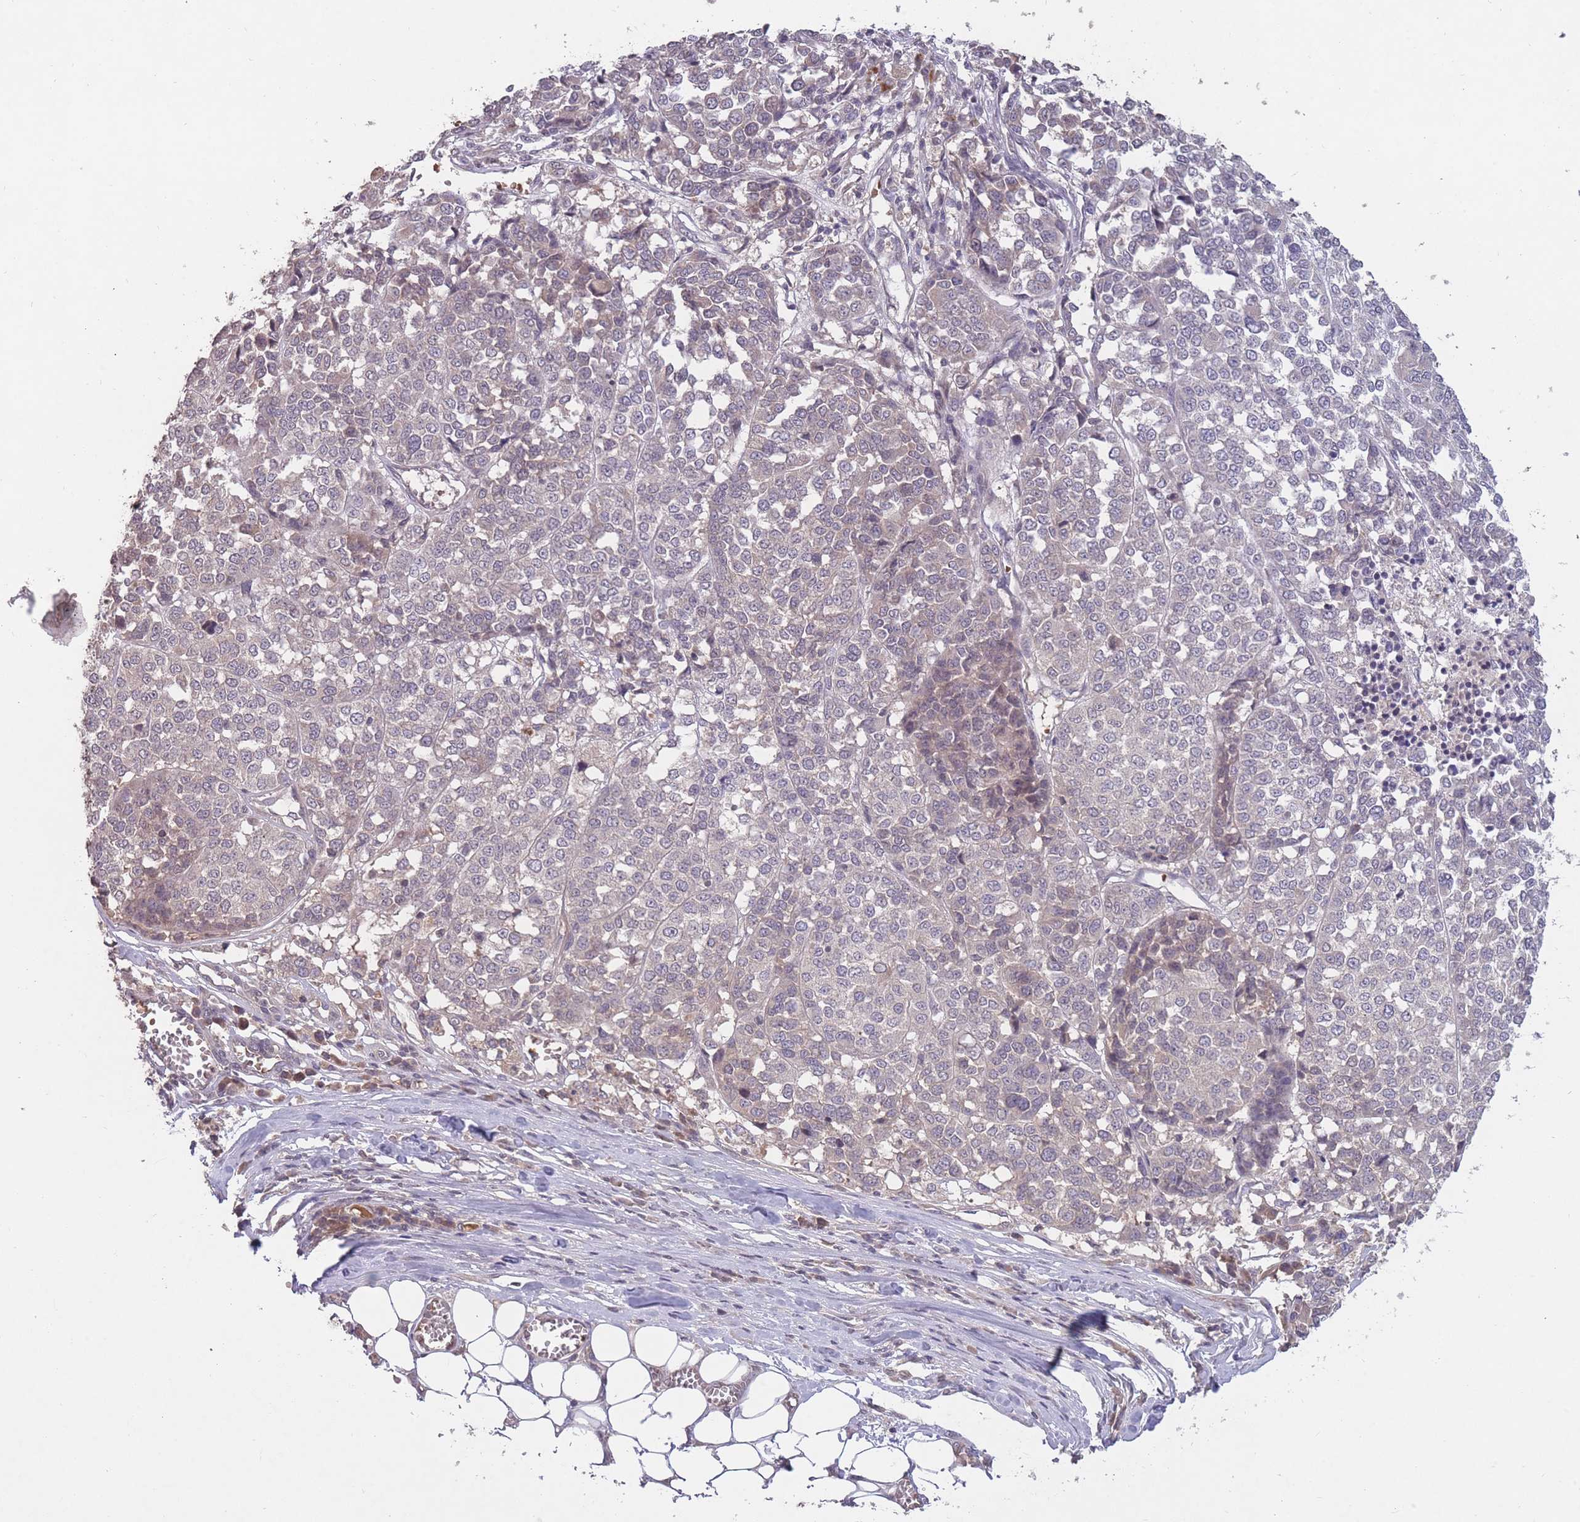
{"staining": {"intensity": "negative", "quantity": "none", "location": "none"}, "tissue": "melanoma", "cell_type": "Tumor cells", "image_type": "cancer", "snomed": [{"axis": "morphology", "description": "Malignant melanoma, Metastatic site"}, {"axis": "topography", "description": "Lymph node"}], "caption": "Image shows no protein positivity in tumor cells of malignant melanoma (metastatic site) tissue.", "gene": "ADCYAP1R1", "patient": {"sex": "male", "age": 44}}